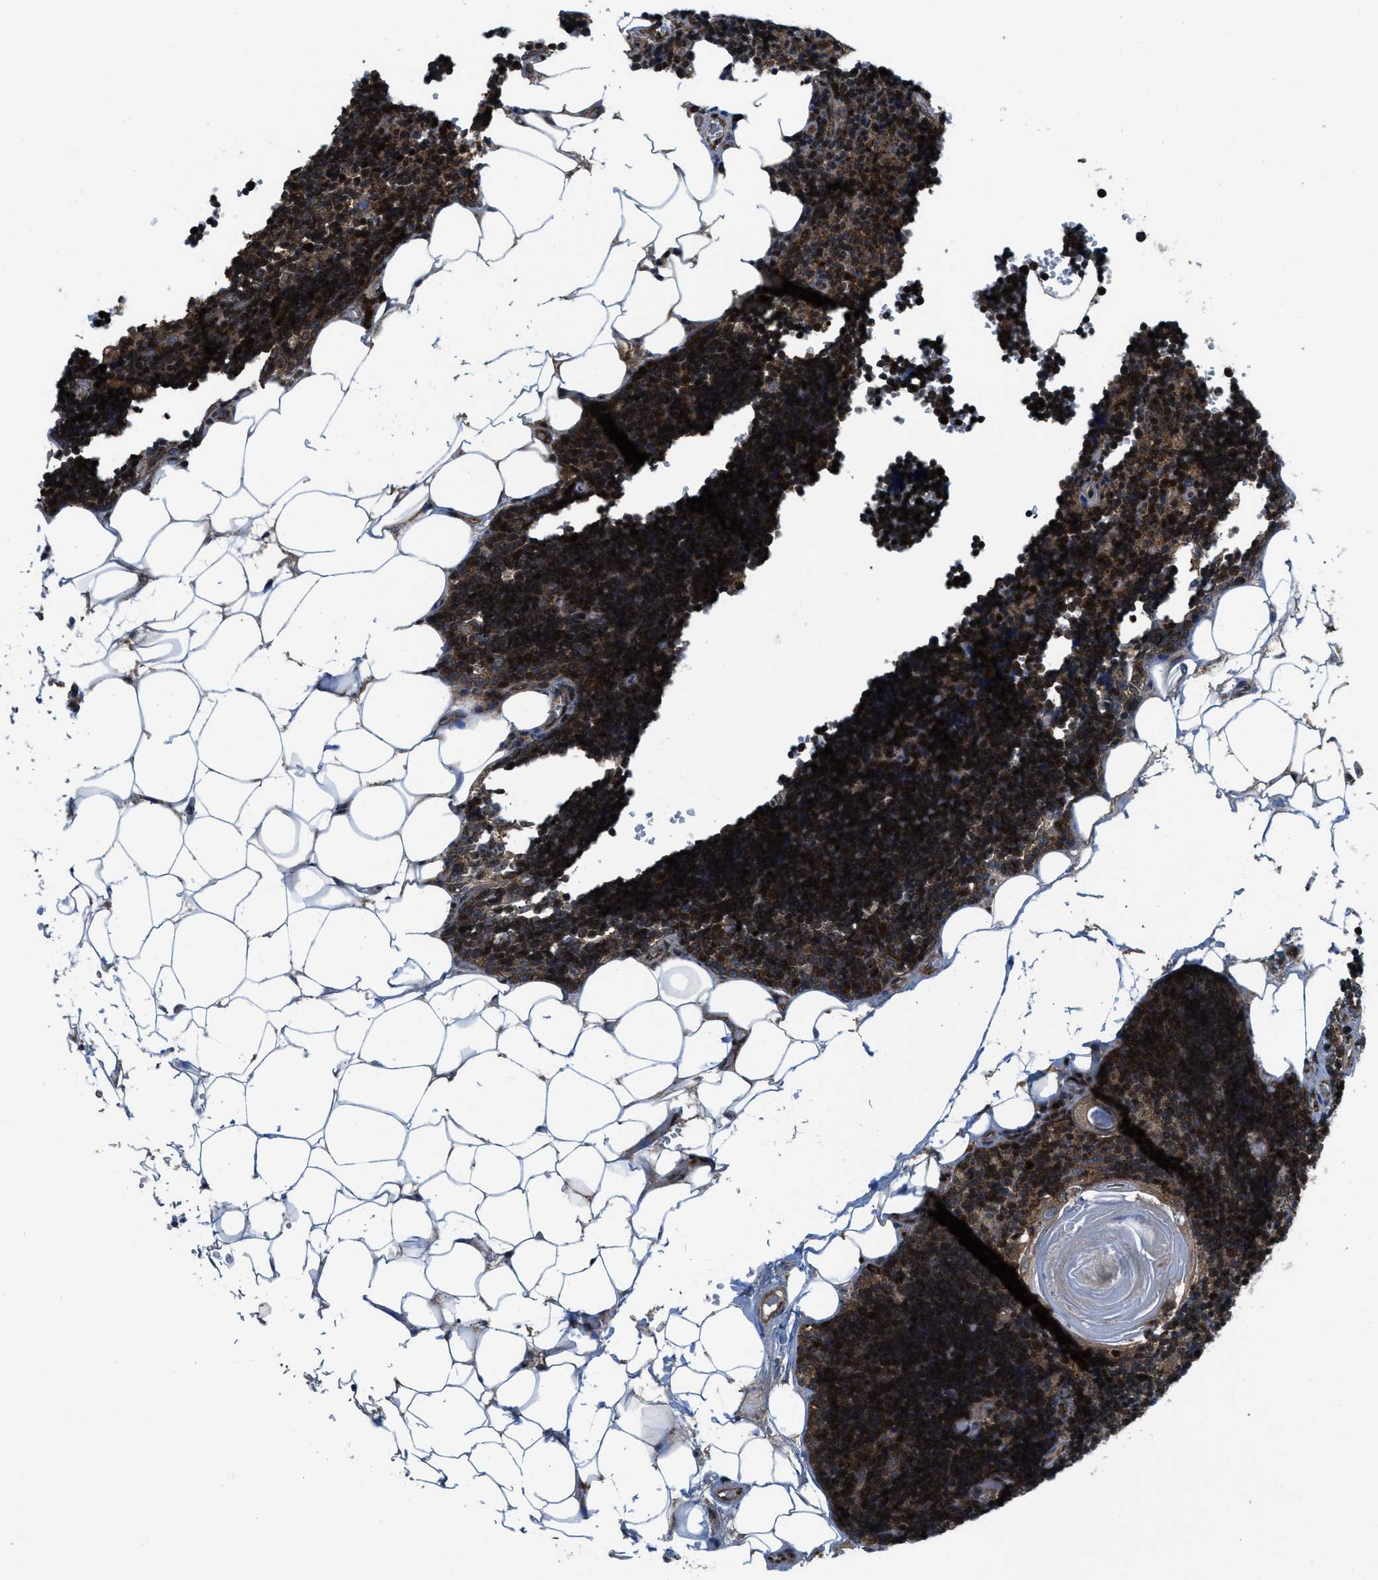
{"staining": {"intensity": "strong", "quantity": ">75%", "location": "cytoplasmic/membranous,nuclear"}, "tissue": "lymph node", "cell_type": "Germinal center cells", "image_type": "normal", "snomed": [{"axis": "morphology", "description": "Normal tissue, NOS"}, {"axis": "topography", "description": "Lymph node"}], "caption": "Immunohistochemistry micrograph of unremarkable human lymph node stained for a protein (brown), which shows high levels of strong cytoplasmic/membranous,nuclear staining in about >75% of germinal center cells.", "gene": "PPP2CB", "patient": {"sex": "male", "age": 33}}